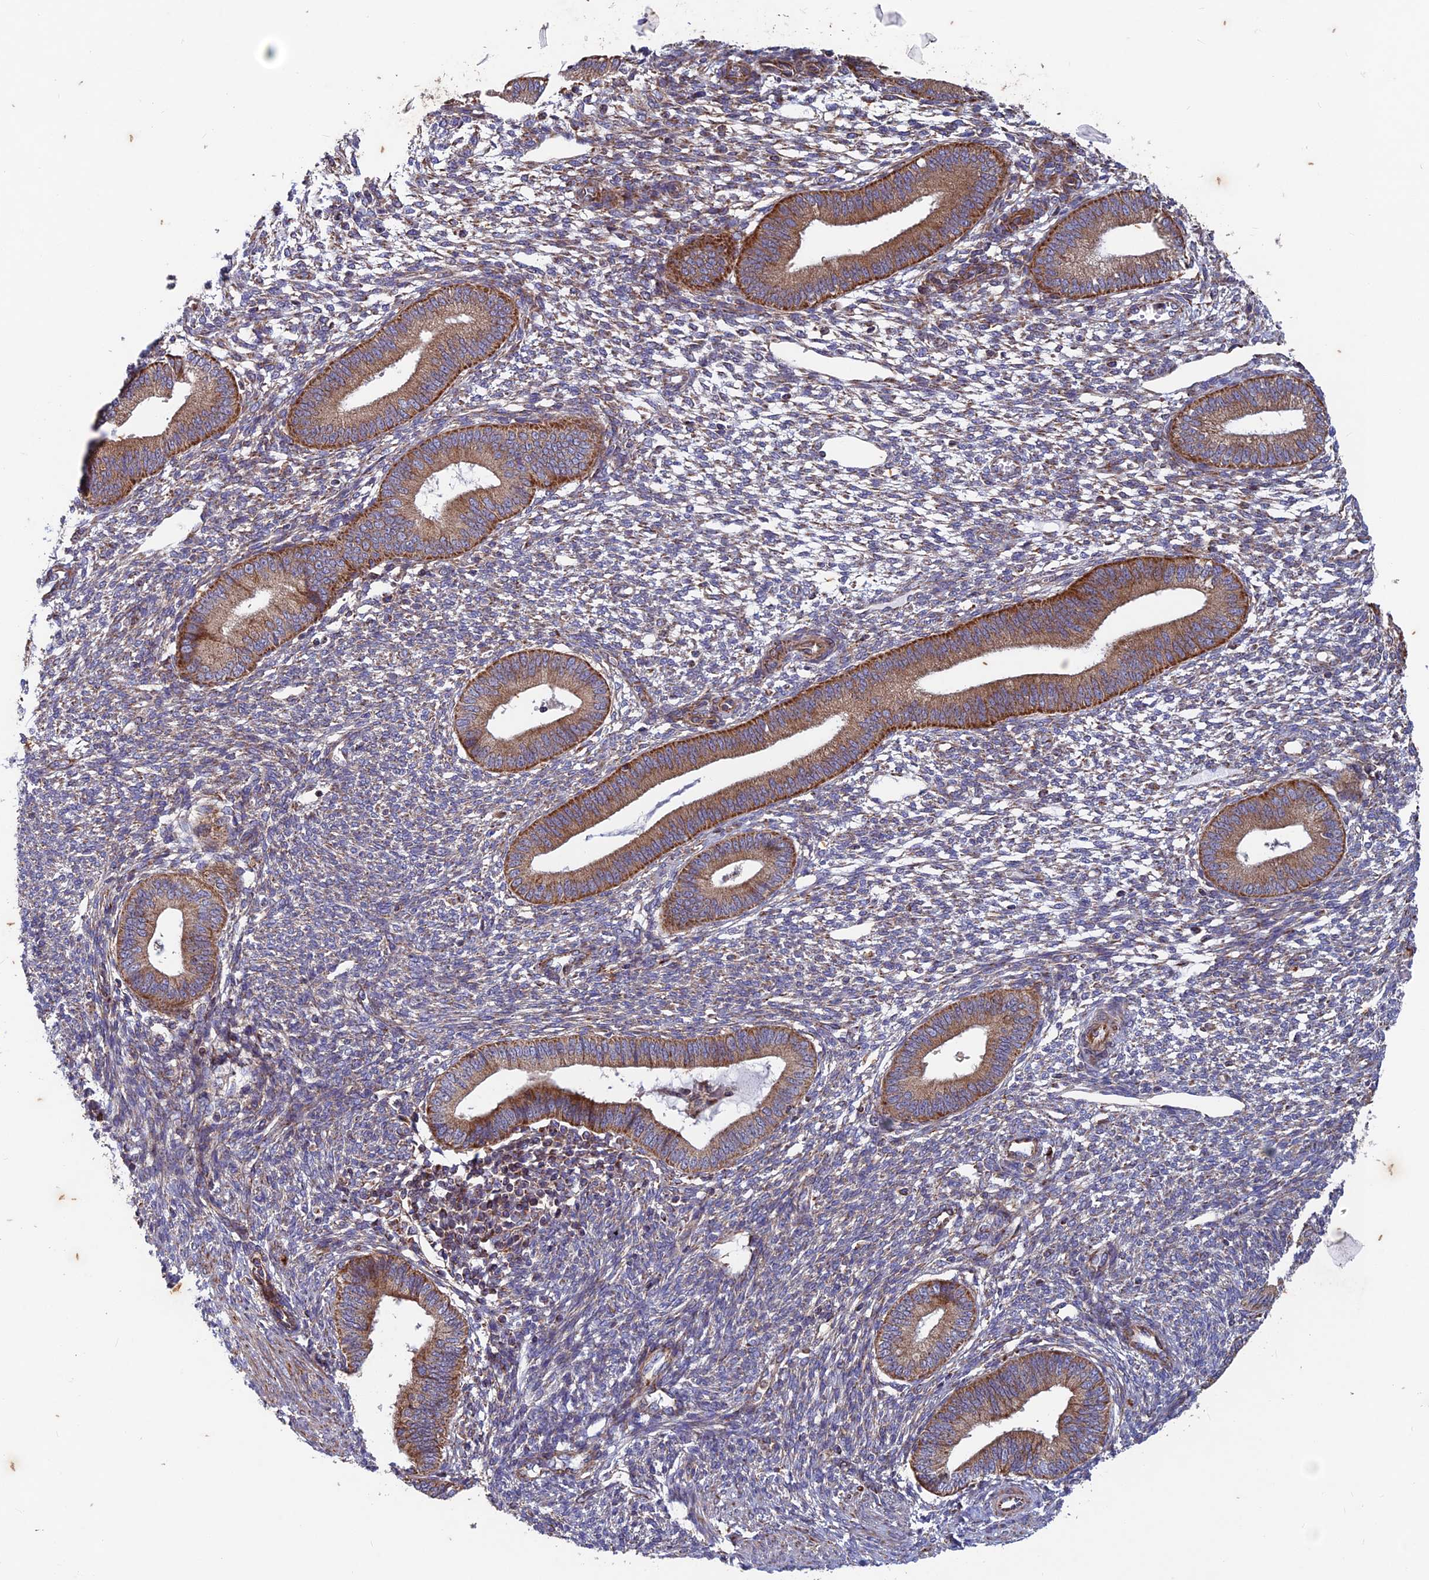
{"staining": {"intensity": "moderate", "quantity": "25%-75%", "location": "cytoplasmic/membranous"}, "tissue": "endometrium", "cell_type": "Cells in endometrial stroma", "image_type": "normal", "snomed": [{"axis": "morphology", "description": "Normal tissue, NOS"}, {"axis": "topography", "description": "Endometrium"}], "caption": "Immunohistochemical staining of benign endometrium reveals moderate cytoplasmic/membranous protein staining in about 25%-75% of cells in endometrial stroma. Nuclei are stained in blue.", "gene": "AP4S1", "patient": {"sex": "female", "age": 46}}